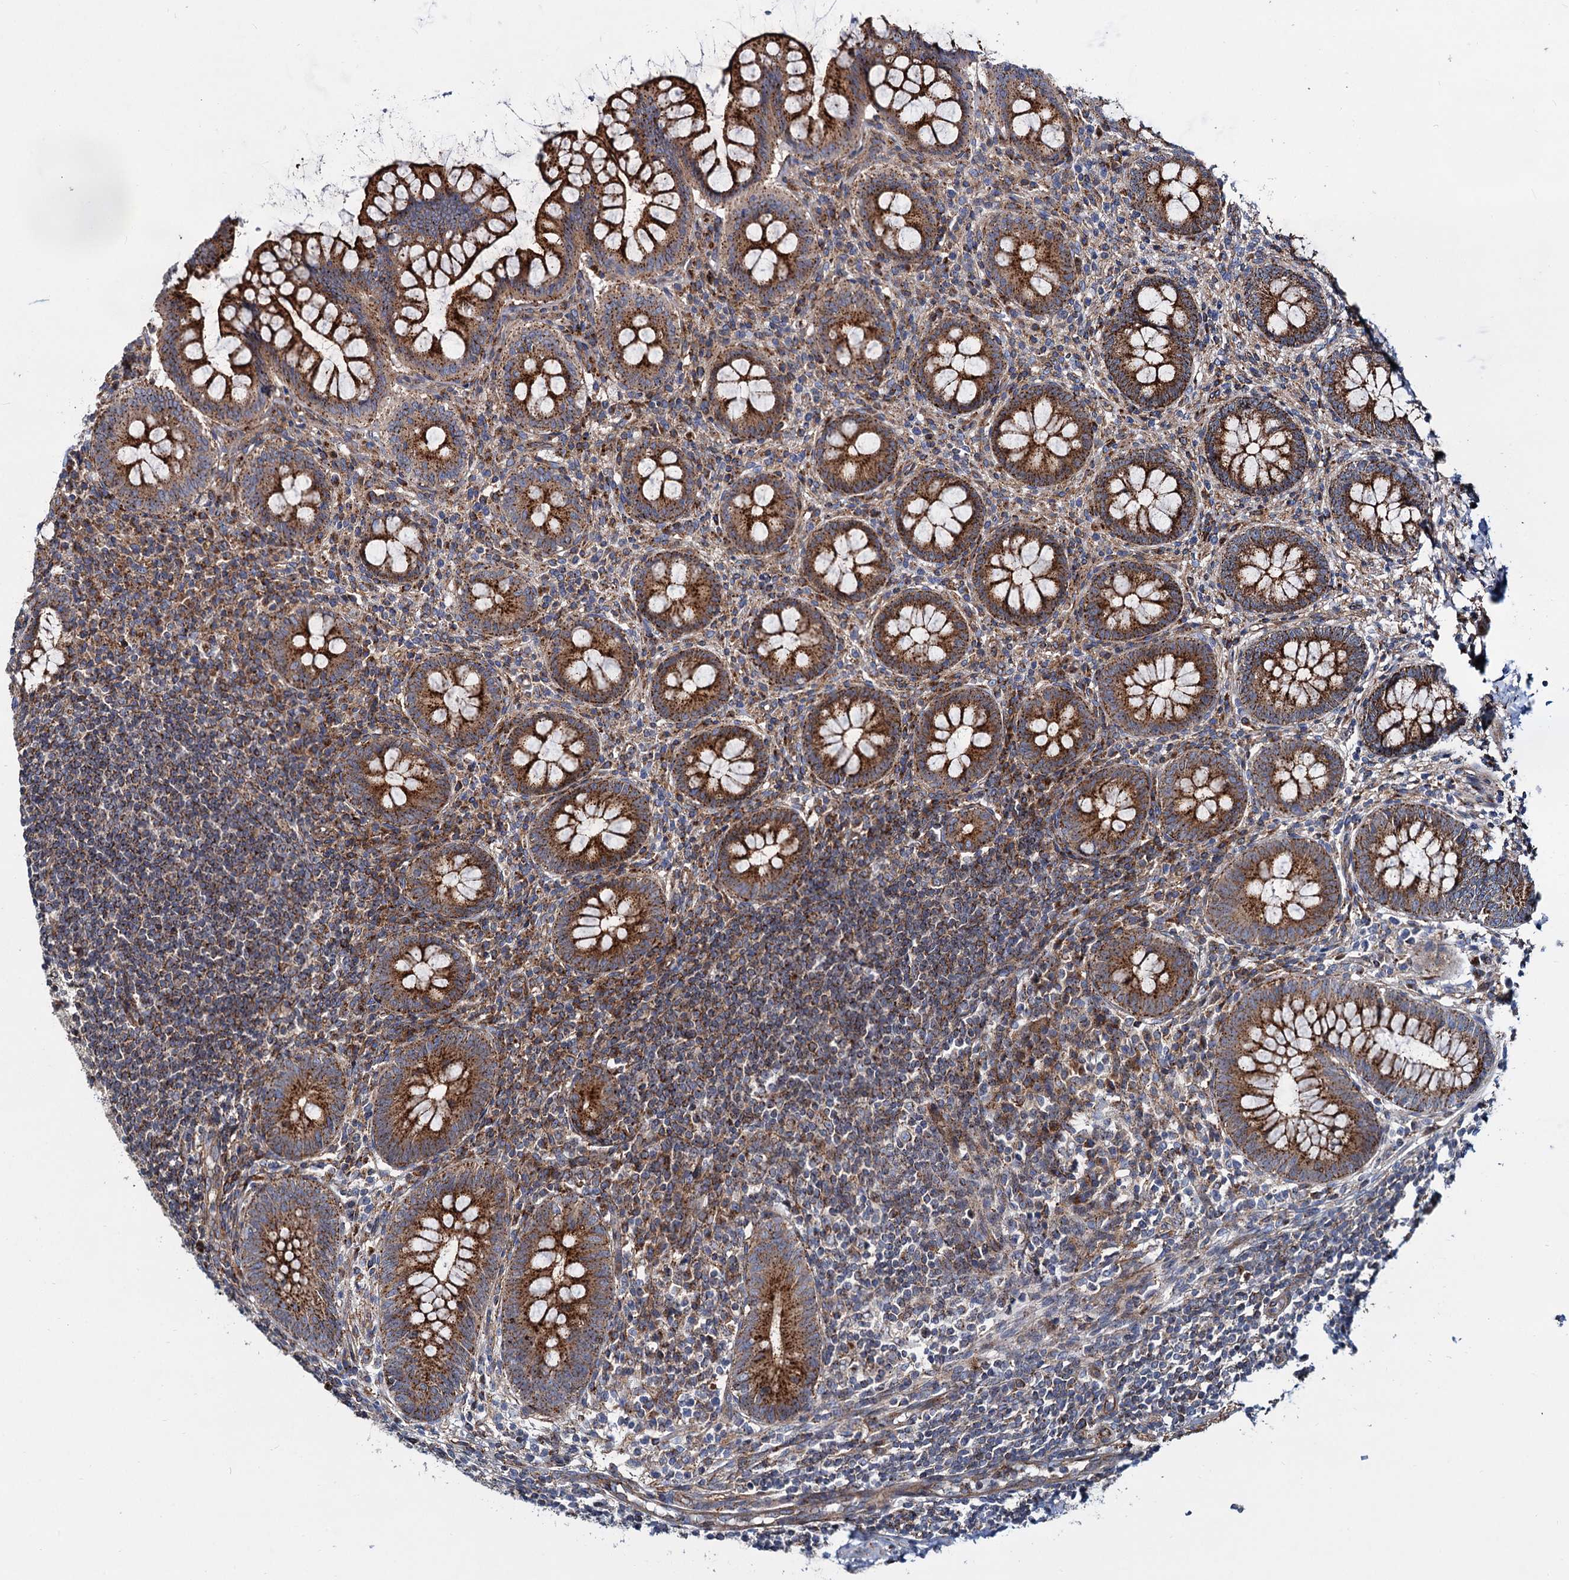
{"staining": {"intensity": "moderate", "quantity": ">75%", "location": "cytoplasmic/membranous"}, "tissue": "appendix", "cell_type": "Glandular cells", "image_type": "normal", "snomed": [{"axis": "morphology", "description": "Normal tissue, NOS"}, {"axis": "topography", "description": "Appendix"}], "caption": "A micrograph of appendix stained for a protein demonstrates moderate cytoplasmic/membranous brown staining in glandular cells. The protein is shown in brown color, while the nuclei are stained blue.", "gene": "PSEN1", "patient": {"sex": "female", "age": 33}}